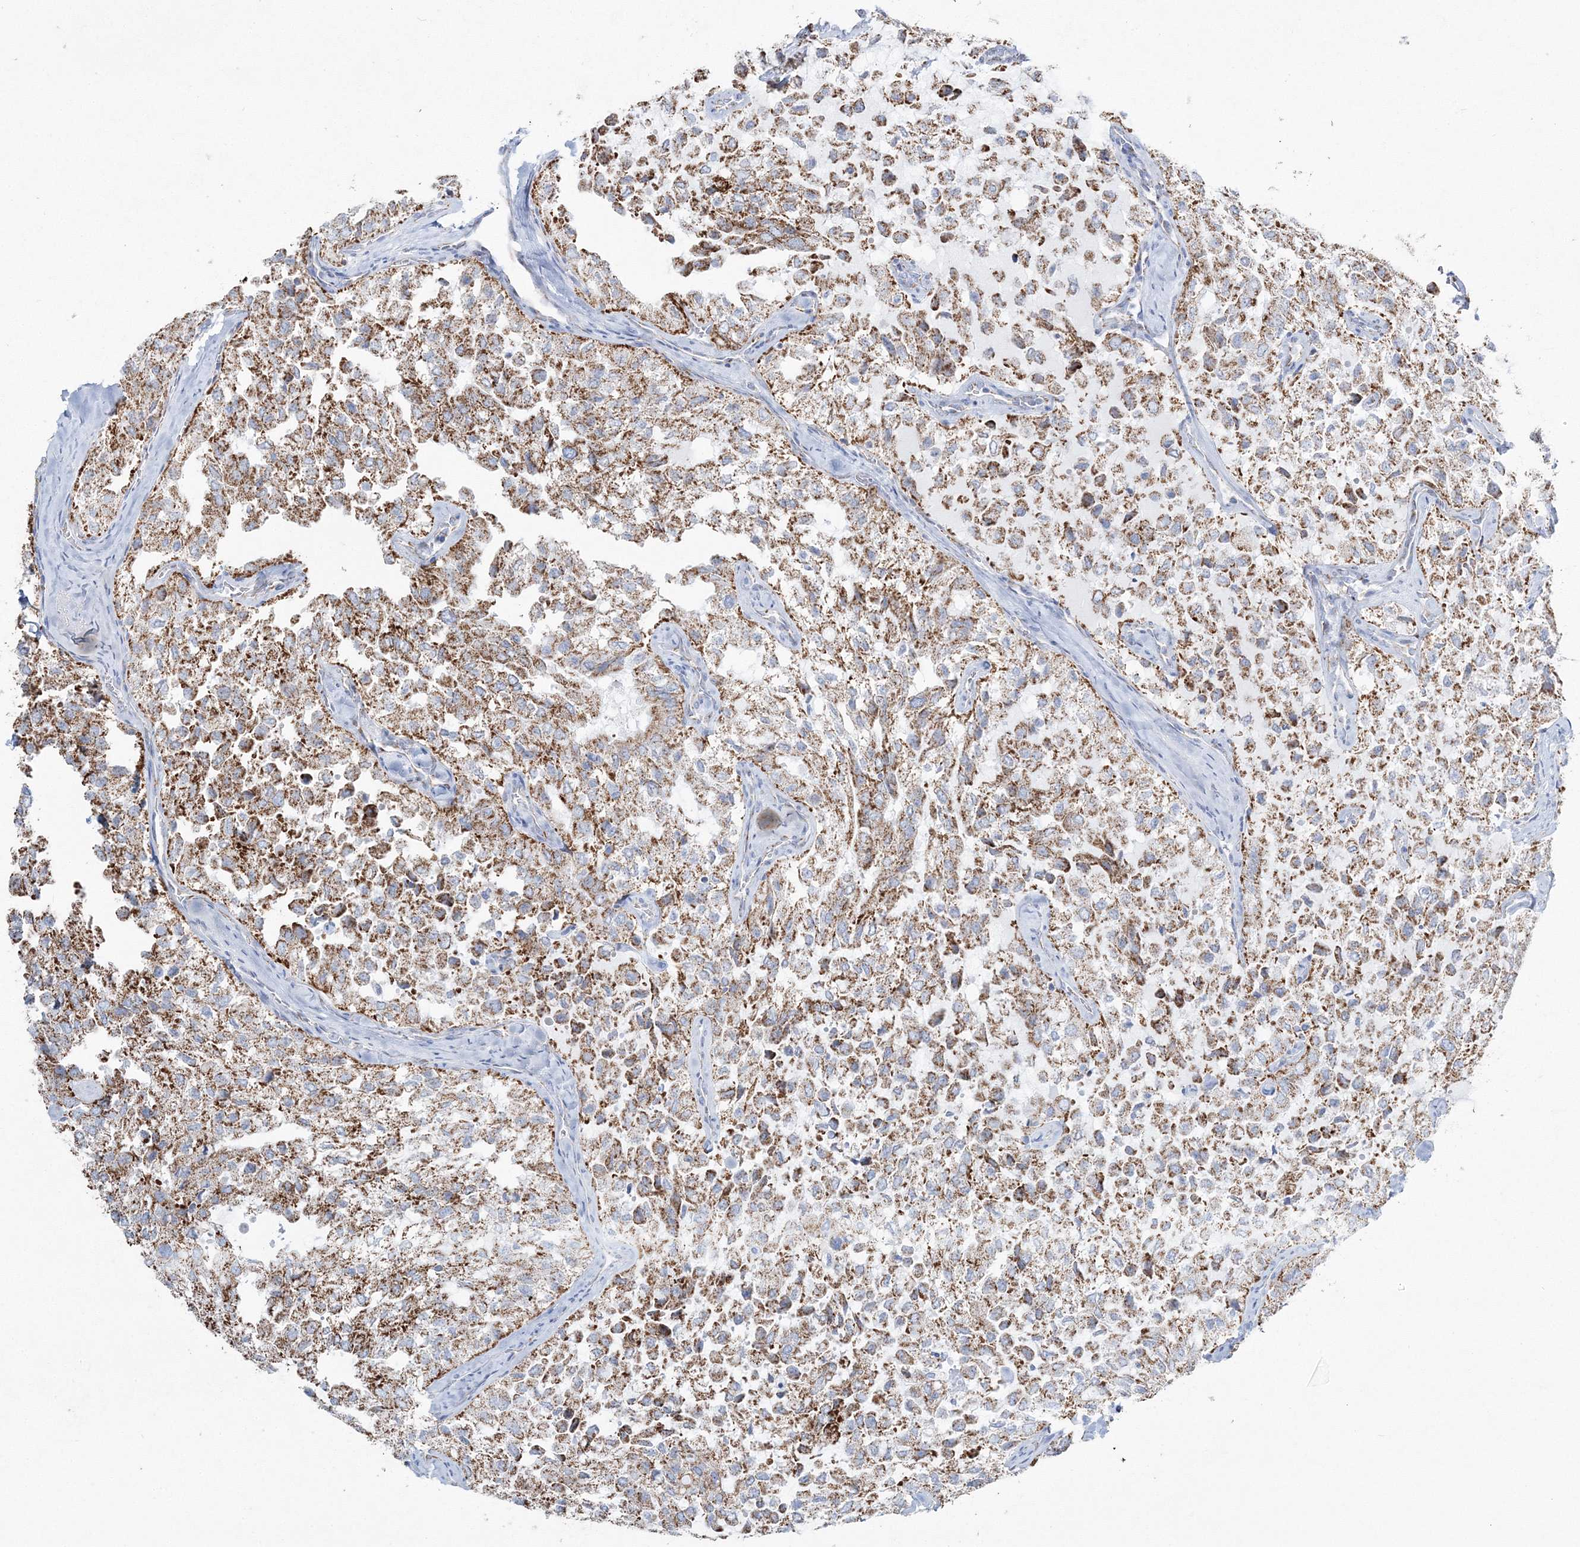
{"staining": {"intensity": "moderate", "quantity": ">75%", "location": "cytoplasmic/membranous"}, "tissue": "thyroid cancer", "cell_type": "Tumor cells", "image_type": "cancer", "snomed": [{"axis": "morphology", "description": "Follicular adenoma carcinoma, NOS"}, {"axis": "topography", "description": "Thyroid gland"}], "caption": "Immunohistochemistry micrograph of neoplastic tissue: human thyroid cancer stained using immunohistochemistry (IHC) displays medium levels of moderate protein expression localized specifically in the cytoplasmic/membranous of tumor cells, appearing as a cytoplasmic/membranous brown color.", "gene": "HIBCH", "patient": {"sex": "male", "age": 75}}